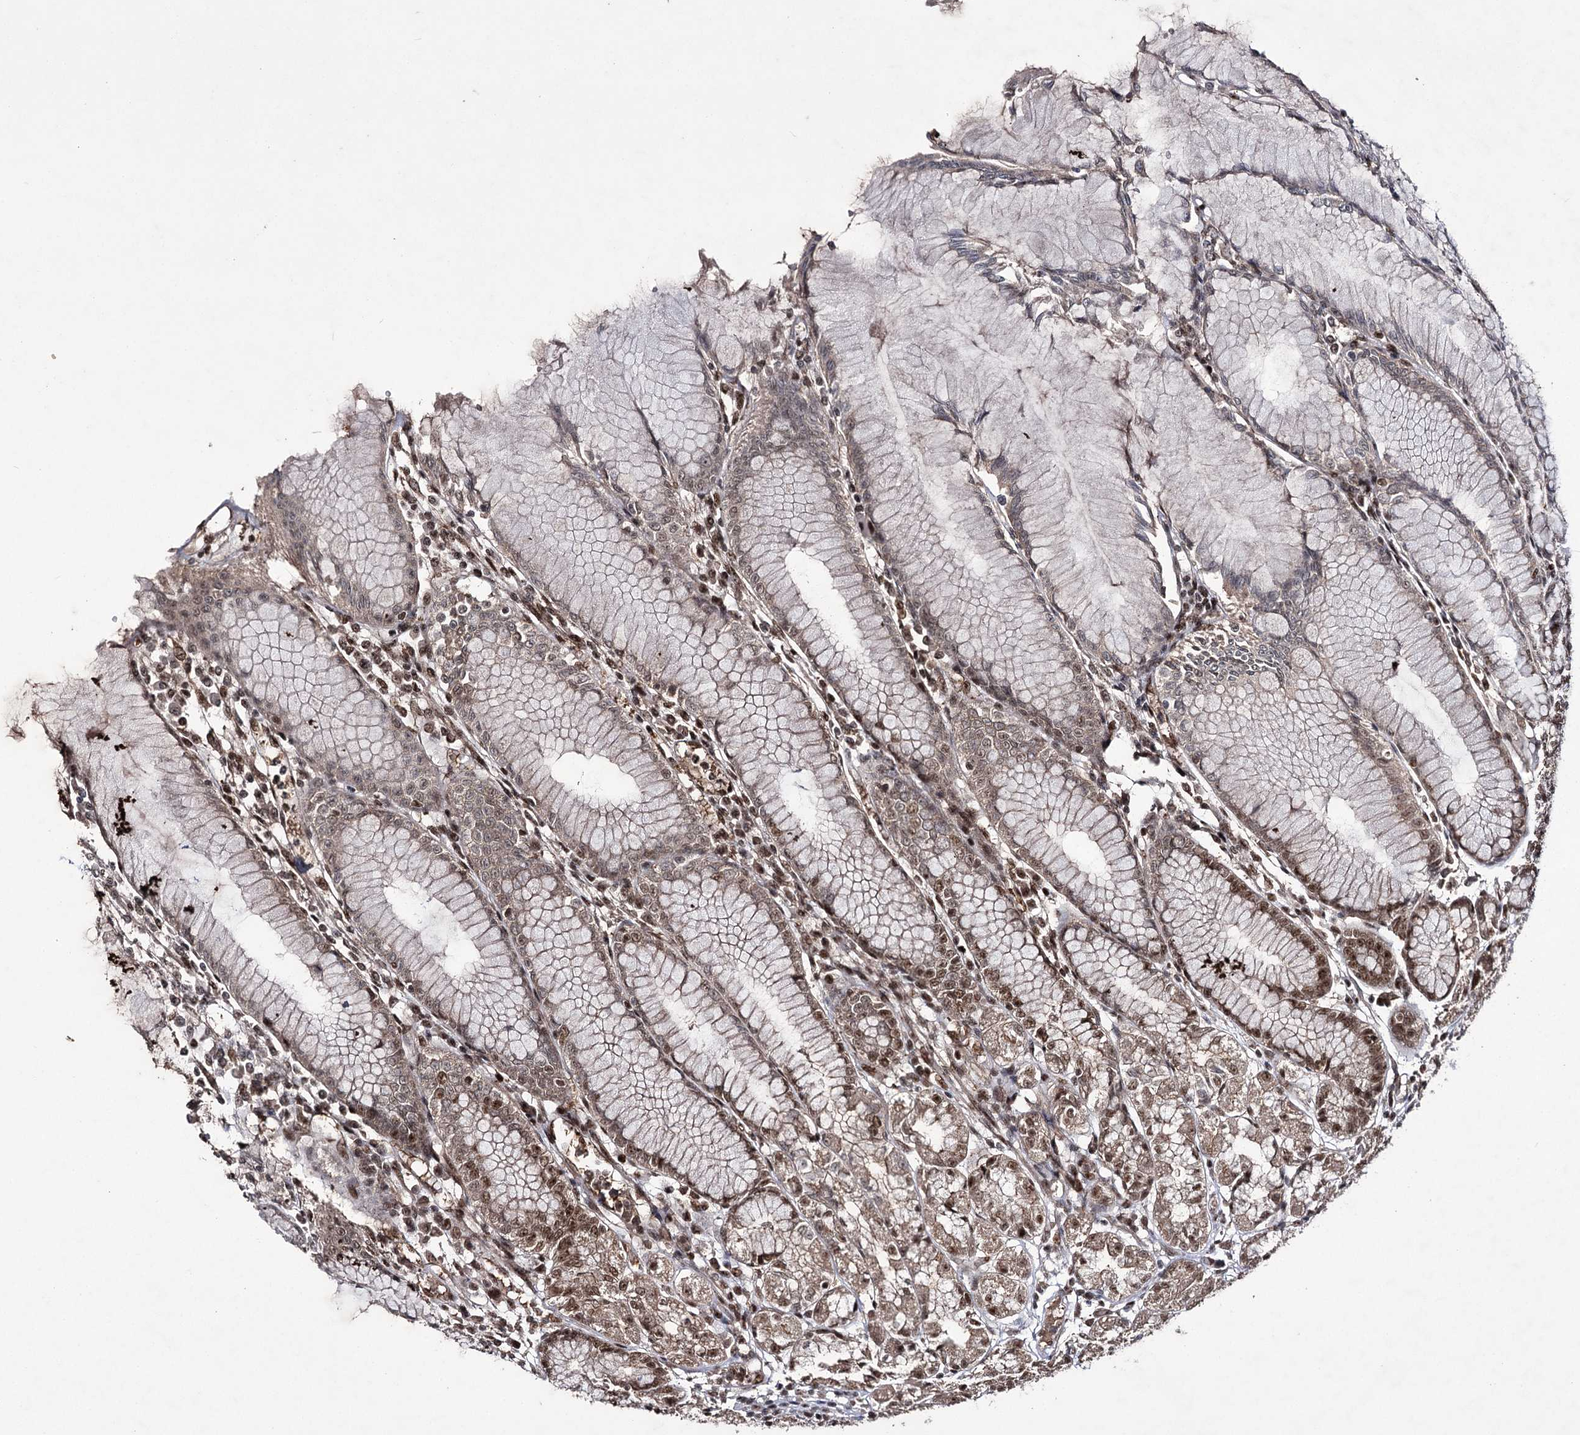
{"staining": {"intensity": "strong", "quantity": ">75%", "location": "nuclear"}, "tissue": "stomach", "cell_type": "Glandular cells", "image_type": "normal", "snomed": [{"axis": "morphology", "description": "Normal tissue, NOS"}, {"axis": "topography", "description": "Stomach"}], "caption": "Stomach stained with DAB (3,3'-diaminobenzidine) immunohistochemistry reveals high levels of strong nuclear expression in about >75% of glandular cells.", "gene": "PRPF40A", "patient": {"sex": "female", "age": 57}}